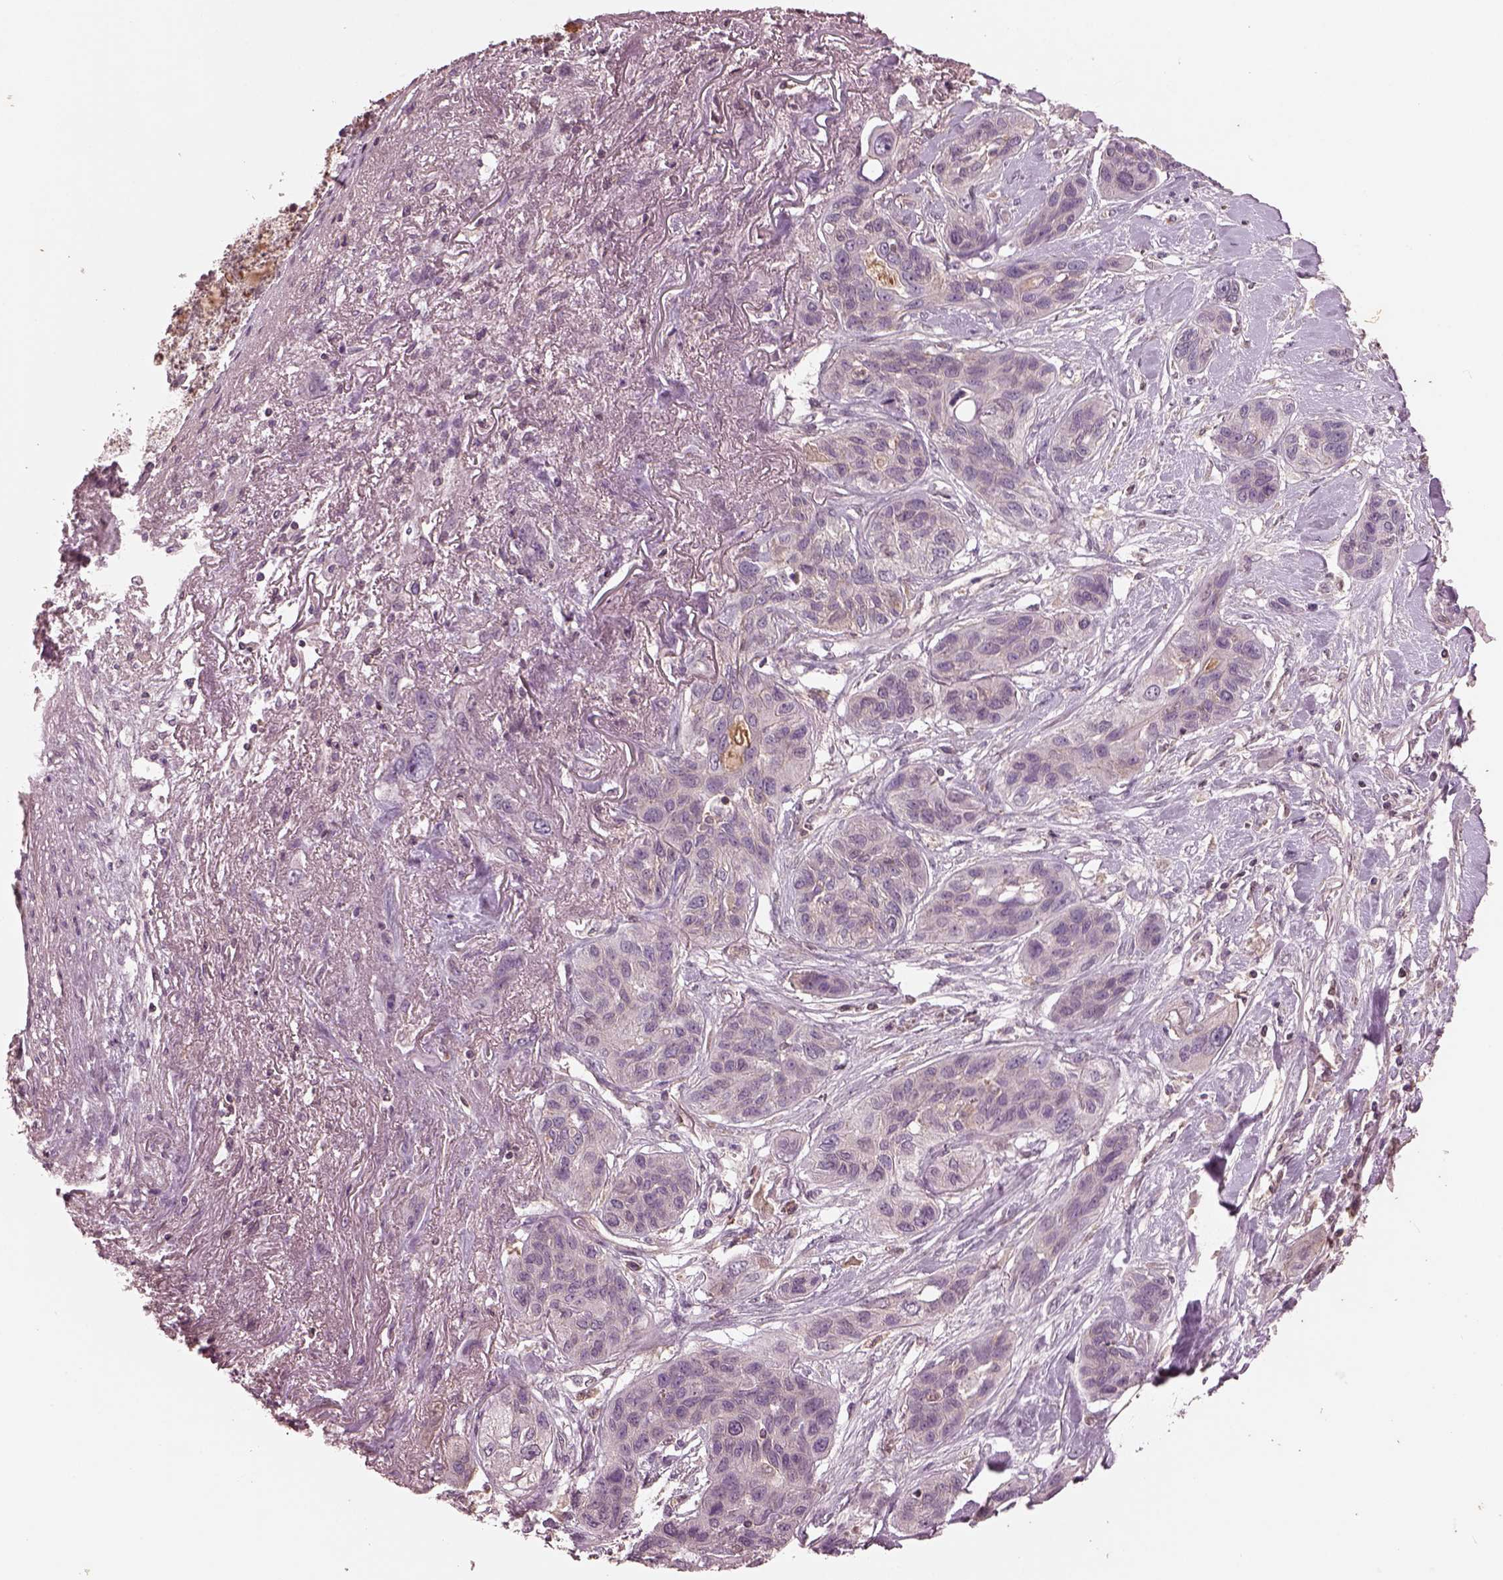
{"staining": {"intensity": "negative", "quantity": "none", "location": "none"}, "tissue": "lung cancer", "cell_type": "Tumor cells", "image_type": "cancer", "snomed": [{"axis": "morphology", "description": "Squamous cell carcinoma, NOS"}, {"axis": "topography", "description": "Lung"}], "caption": "IHC micrograph of neoplastic tissue: lung cancer (squamous cell carcinoma) stained with DAB (3,3'-diaminobenzidine) exhibits no significant protein expression in tumor cells.", "gene": "PTX4", "patient": {"sex": "female", "age": 70}}